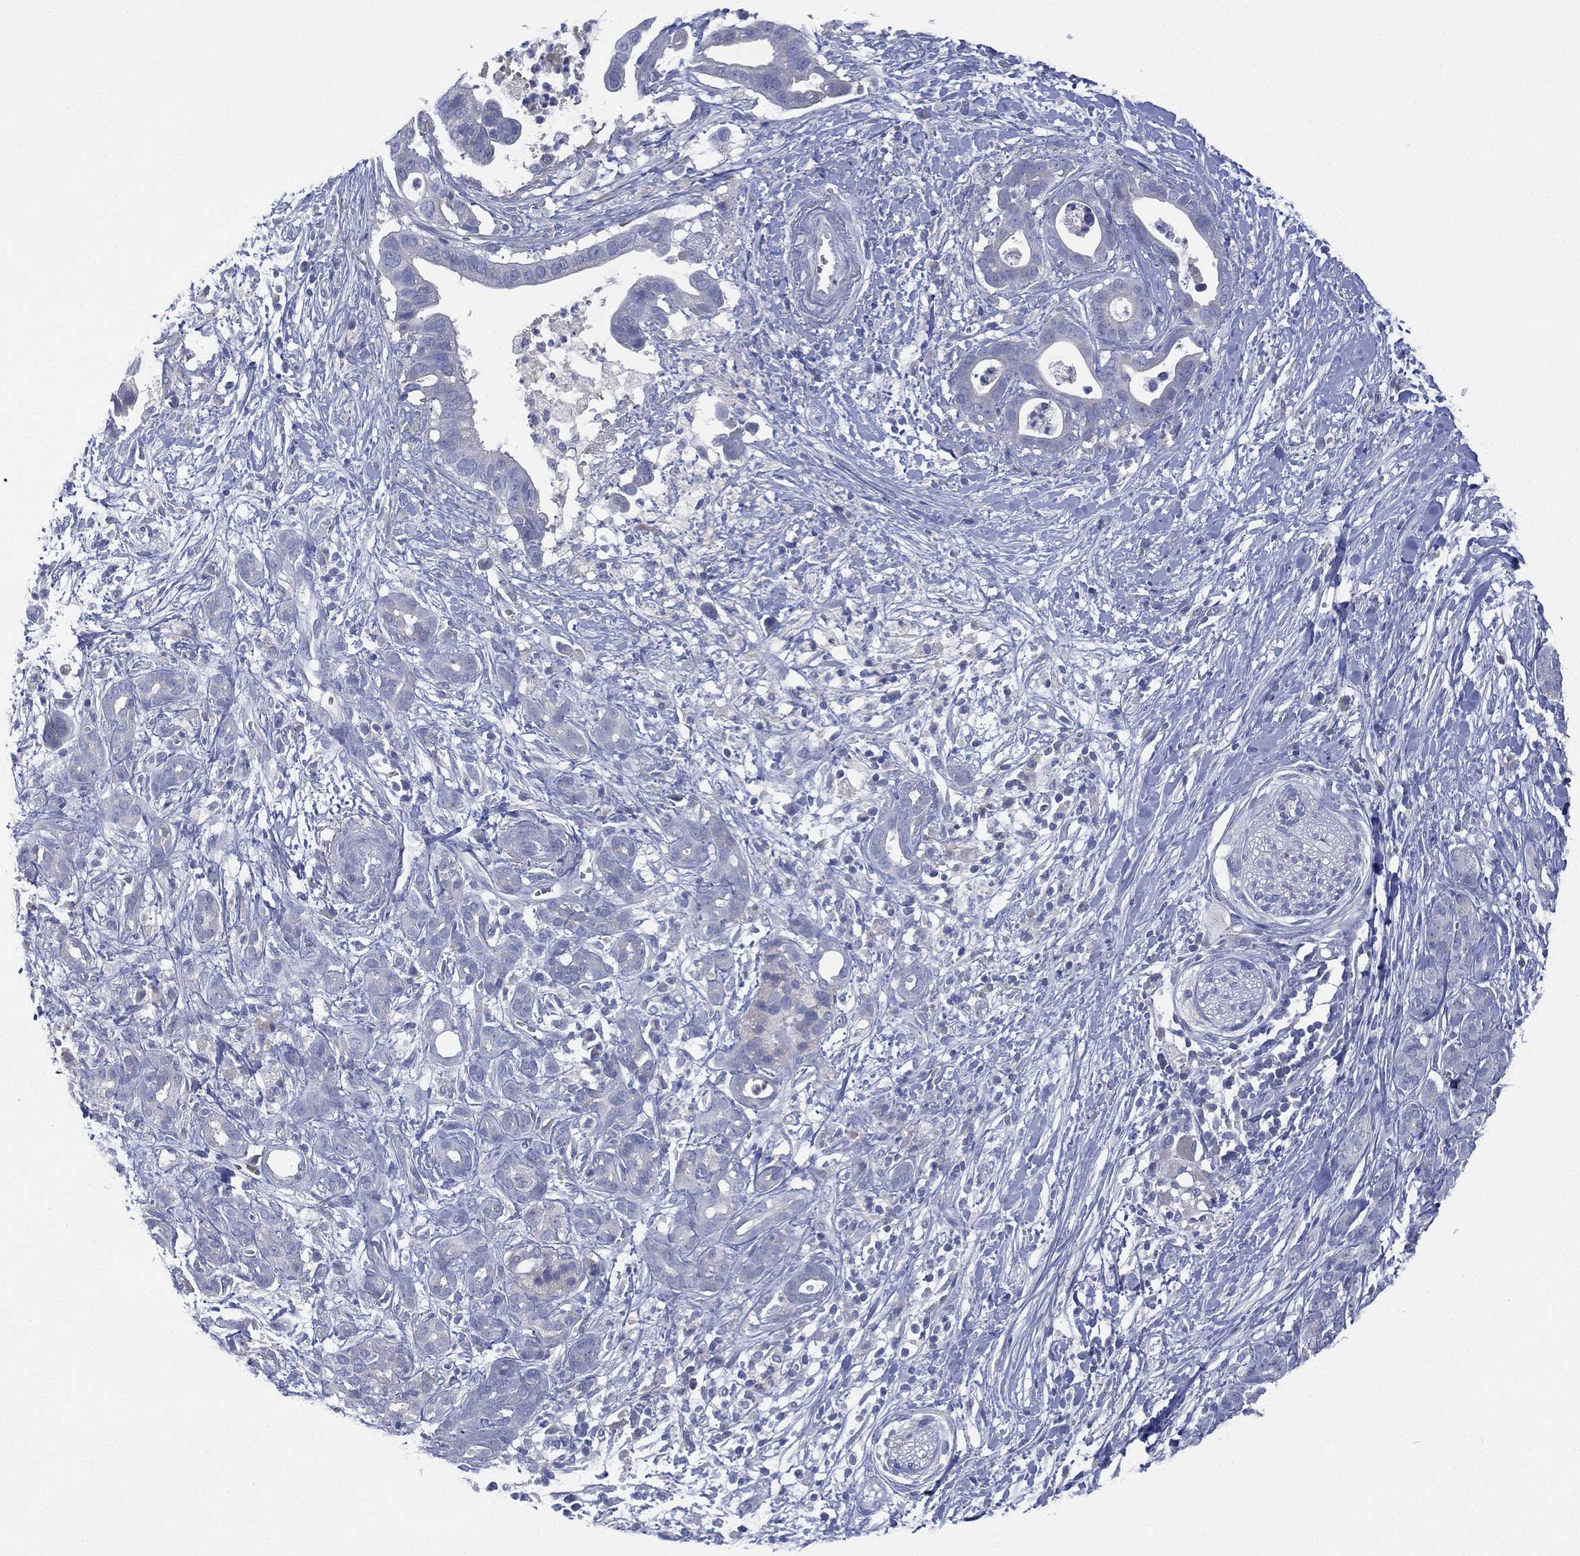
{"staining": {"intensity": "negative", "quantity": "none", "location": "none"}, "tissue": "pancreatic cancer", "cell_type": "Tumor cells", "image_type": "cancer", "snomed": [{"axis": "morphology", "description": "Adenocarcinoma, NOS"}, {"axis": "topography", "description": "Pancreas"}], "caption": "This is an immunohistochemistry (IHC) histopathology image of adenocarcinoma (pancreatic). There is no staining in tumor cells.", "gene": "CYP2D6", "patient": {"sex": "male", "age": 61}}